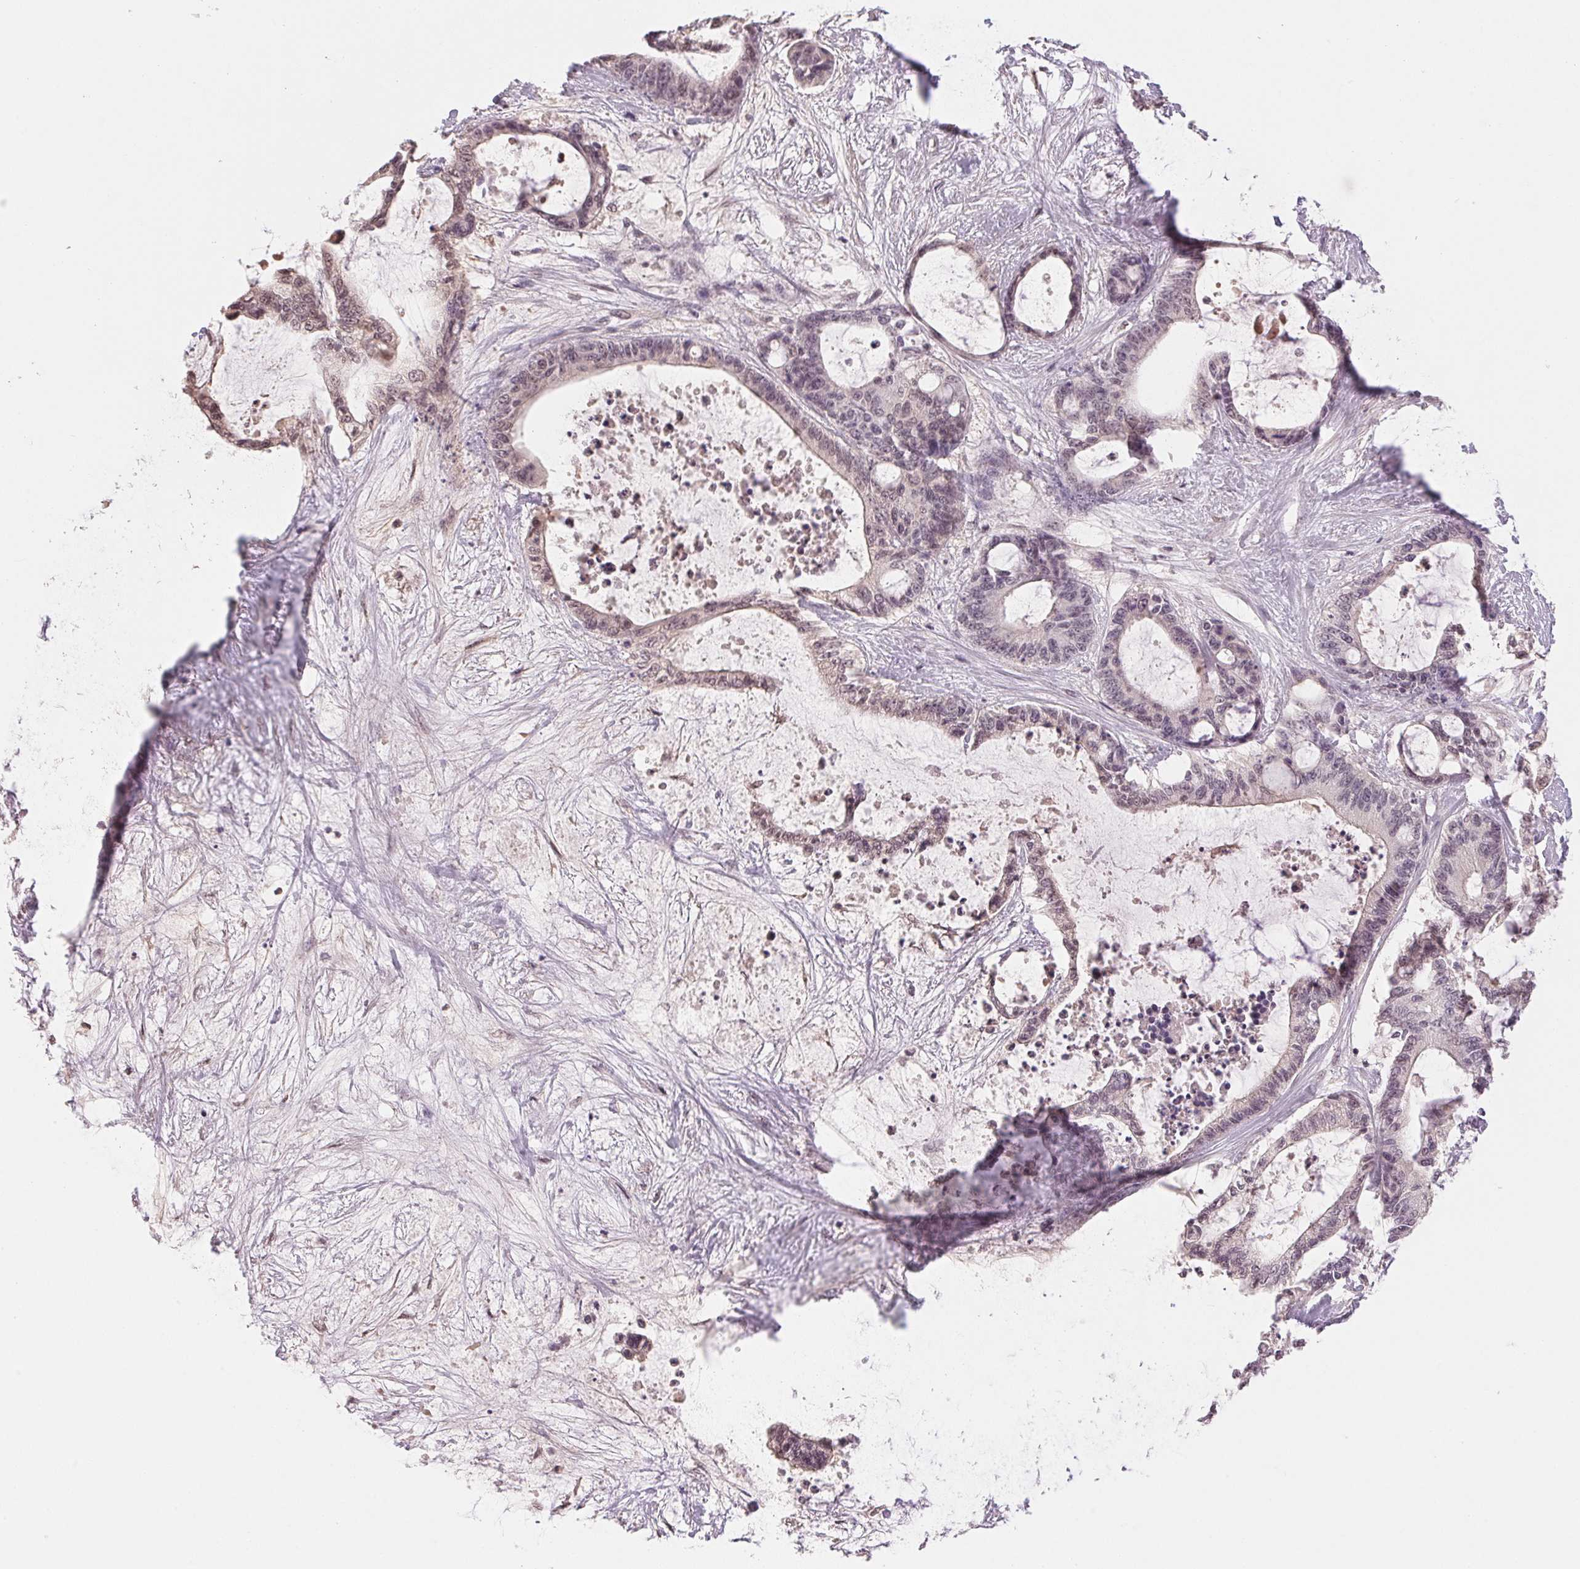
{"staining": {"intensity": "weak", "quantity": "<25%", "location": "nuclear"}, "tissue": "liver cancer", "cell_type": "Tumor cells", "image_type": "cancer", "snomed": [{"axis": "morphology", "description": "Normal tissue, NOS"}, {"axis": "morphology", "description": "Cholangiocarcinoma"}, {"axis": "topography", "description": "Liver"}, {"axis": "topography", "description": "Peripheral nerve tissue"}], "caption": "The histopathology image shows no significant staining in tumor cells of liver cancer (cholangiocarcinoma). The staining is performed using DAB brown chromogen with nuclei counter-stained in using hematoxylin.", "gene": "FNDC4", "patient": {"sex": "female", "age": 73}}